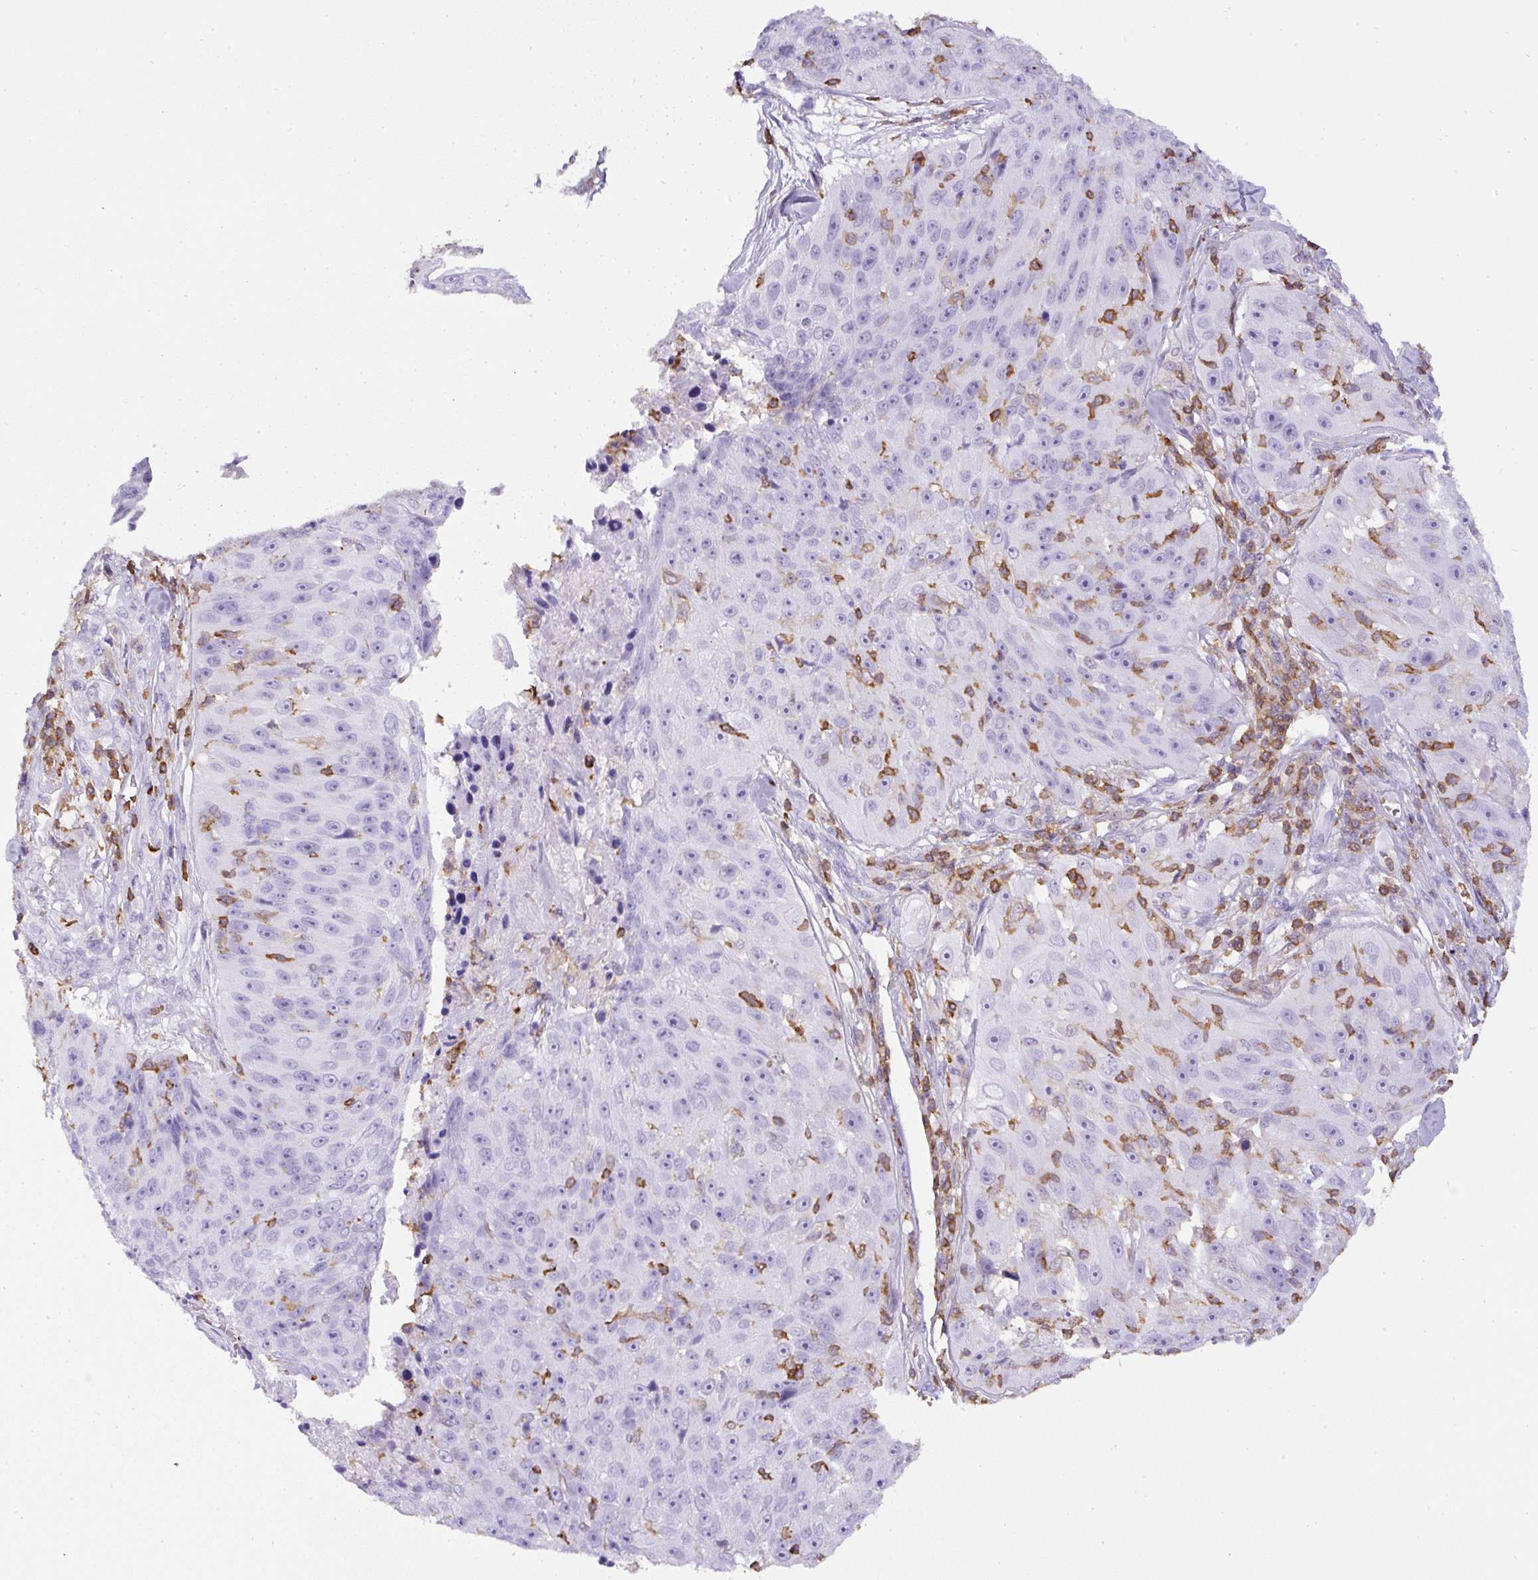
{"staining": {"intensity": "negative", "quantity": "none", "location": "none"}, "tissue": "skin cancer", "cell_type": "Tumor cells", "image_type": "cancer", "snomed": [{"axis": "morphology", "description": "Squamous cell carcinoma, NOS"}, {"axis": "topography", "description": "Skin"}], "caption": "Protein analysis of skin squamous cell carcinoma reveals no significant staining in tumor cells.", "gene": "FAM228B", "patient": {"sex": "female", "age": 87}}